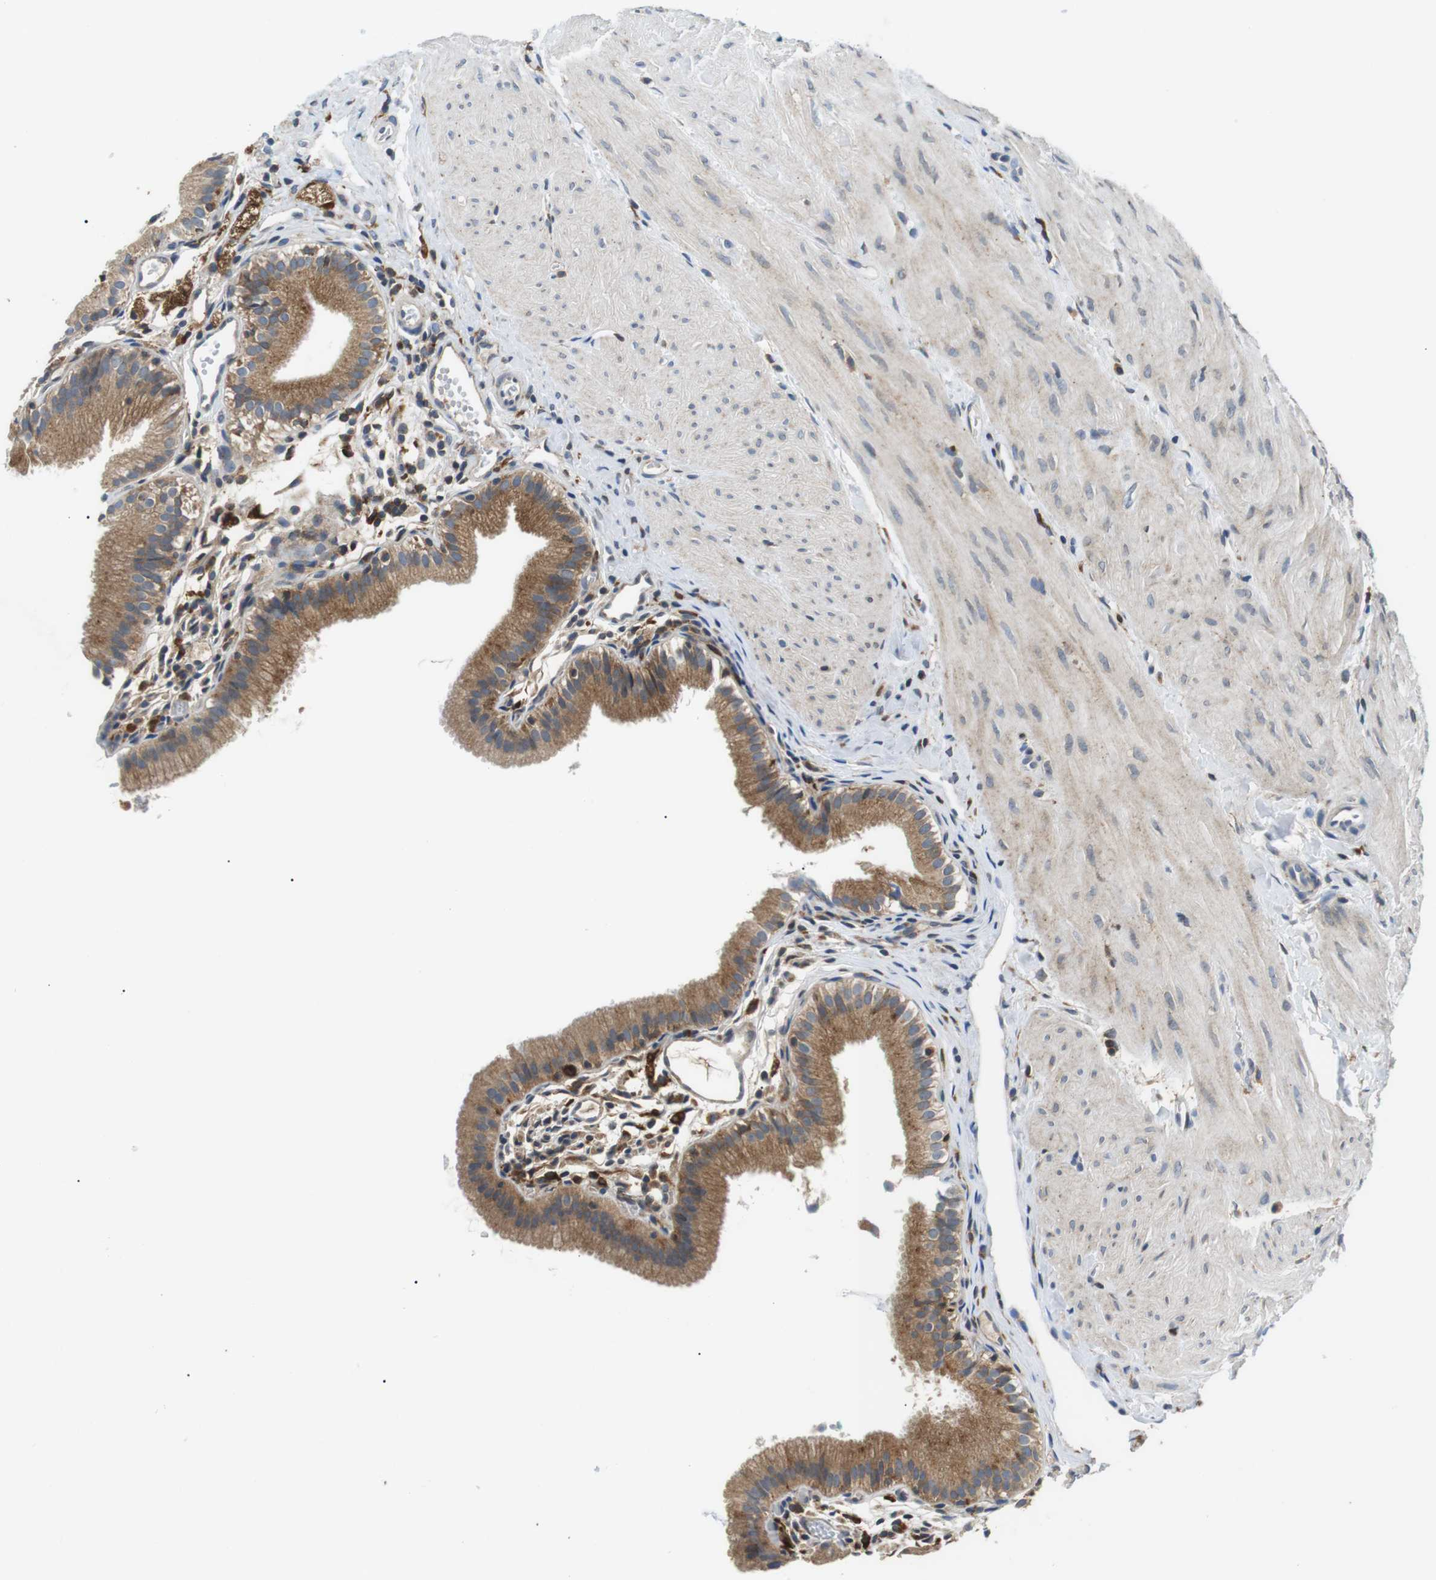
{"staining": {"intensity": "strong", "quantity": ">75%", "location": "cytoplasmic/membranous"}, "tissue": "gallbladder", "cell_type": "Glandular cells", "image_type": "normal", "snomed": [{"axis": "morphology", "description": "Normal tissue, NOS"}, {"axis": "topography", "description": "Gallbladder"}], "caption": "Immunohistochemical staining of unremarkable human gallbladder exhibits >75% levels of strong cytoplasmic/membranous protein positivity in about >75% of glandular cells.", "gene": "RAB9A", "patient": {"sex": "female", "age": 26}}